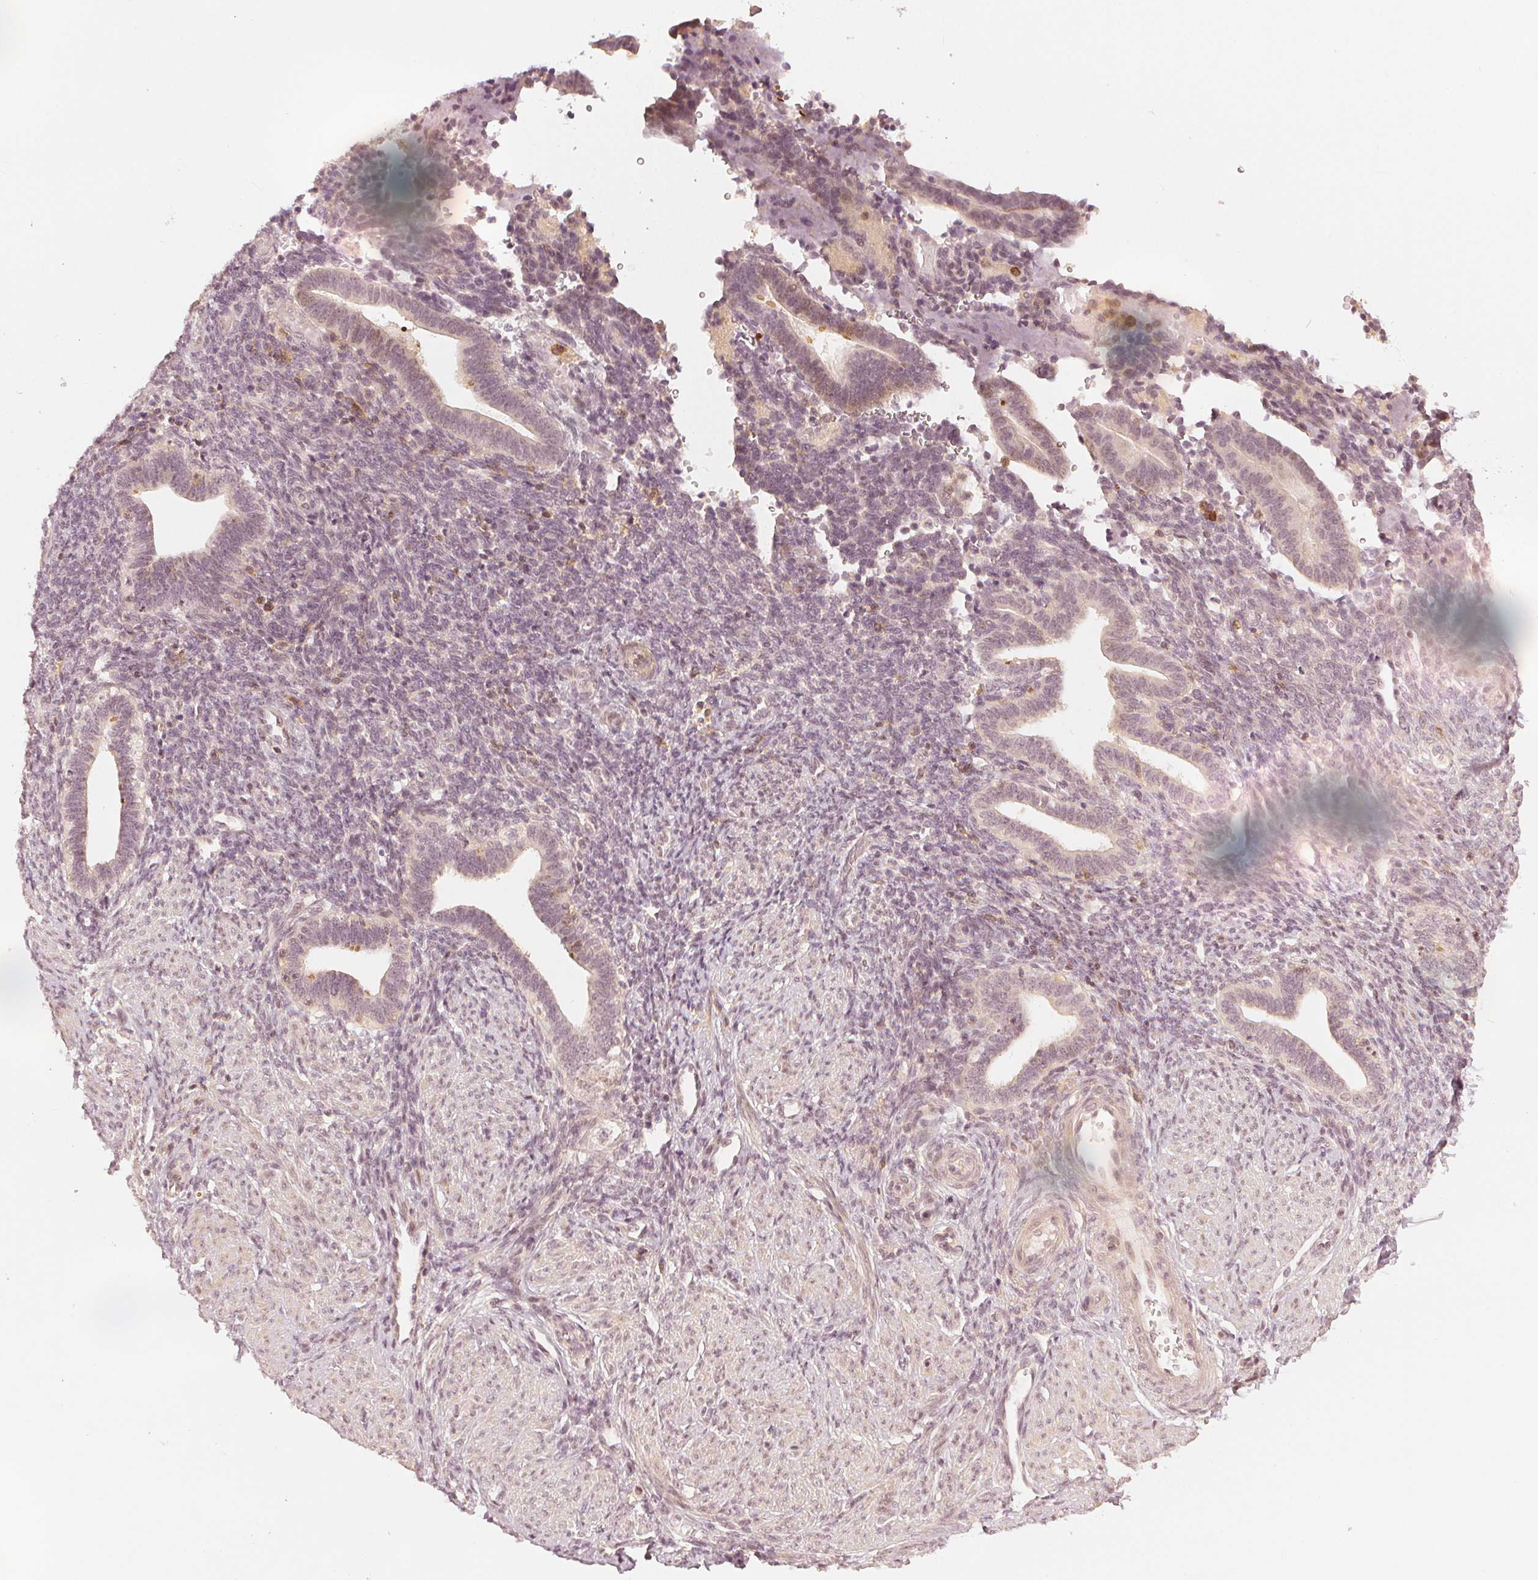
{"staining": {"intensity": "weak", "quantity": "<25%", "location": "cytoplasmic/membranous,nuclear"}, "tissue": "endometrium", "cell_type": "Cells in endometrial stroma", "image_type": "normal", "snomed": [{"axis": "morphology", "description": "Normal tissue, NOS"}, {"axis": "topography", "description": "Endometrium"}], "caption": "Immunohistochemical staining of benign human endometrium demonstrates no significant expression in cells in endometrial stroma. (DAB immunohistochemistry visualized using brightfield microscopy, high magnification).", "gene": "SLC34A1", "patient": {"sex": "female", "age": 34}}